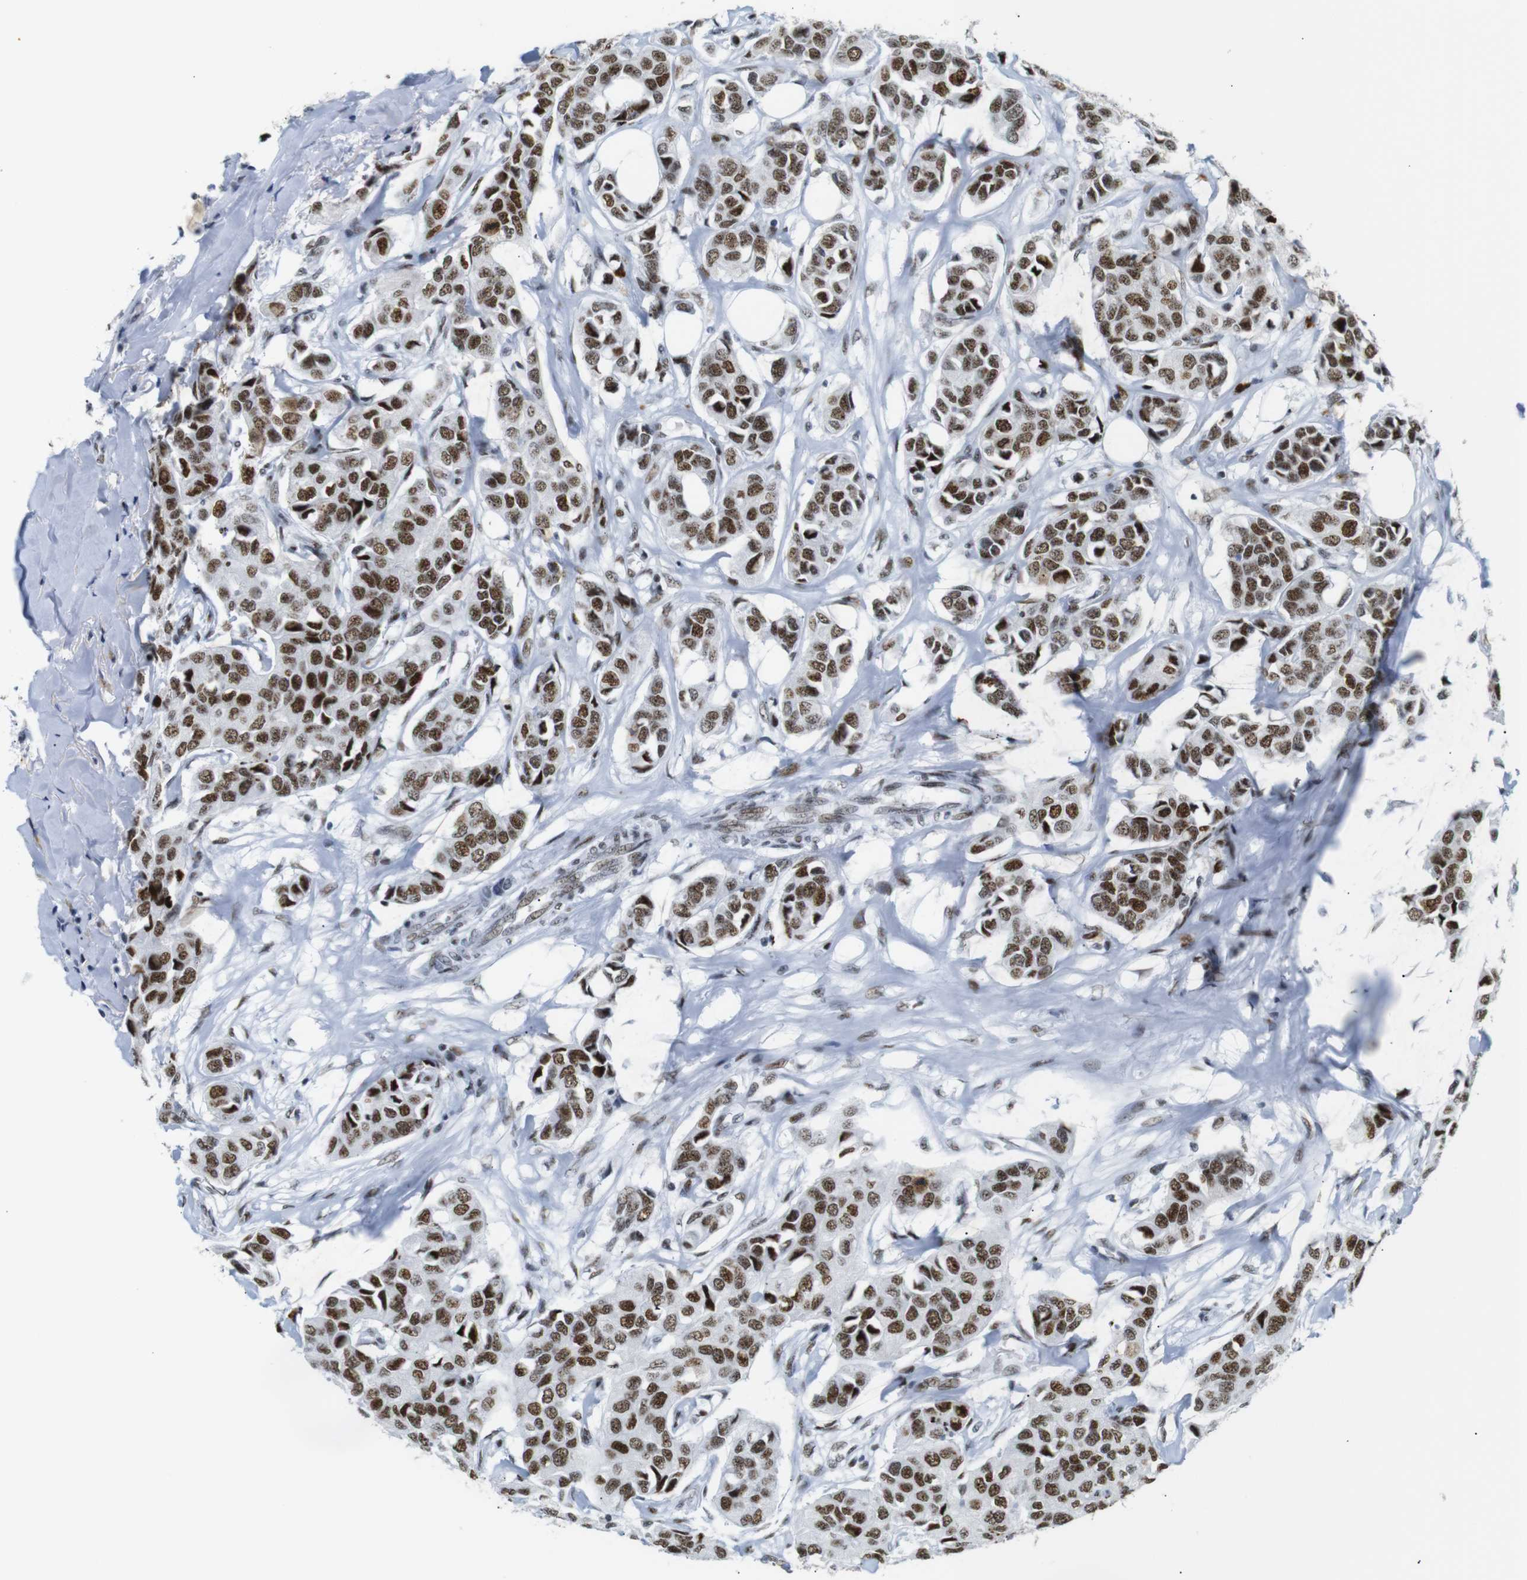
{"staining": {"intensity": "strong", "quantity": ">75%", "location": "nuclear"}, "tissue": "breast cancer", "cell_type": "Tumor cells", "image_type": "cancer", "snomed": [{"axis": "morphology", "description": "Duct carcinoma"}, {"axis": "topography", "description": "Breast"}], "caption": "Protein expression analysis of intraductal carcinoma (breast) reveals strong nuclear staining in approximately >75% of tumor cells. (brown staining indicates protein expression, while blue staining denotes nuclei).", "gene": "TRA2B", "patient": {"sex": "female", "age": 80}}